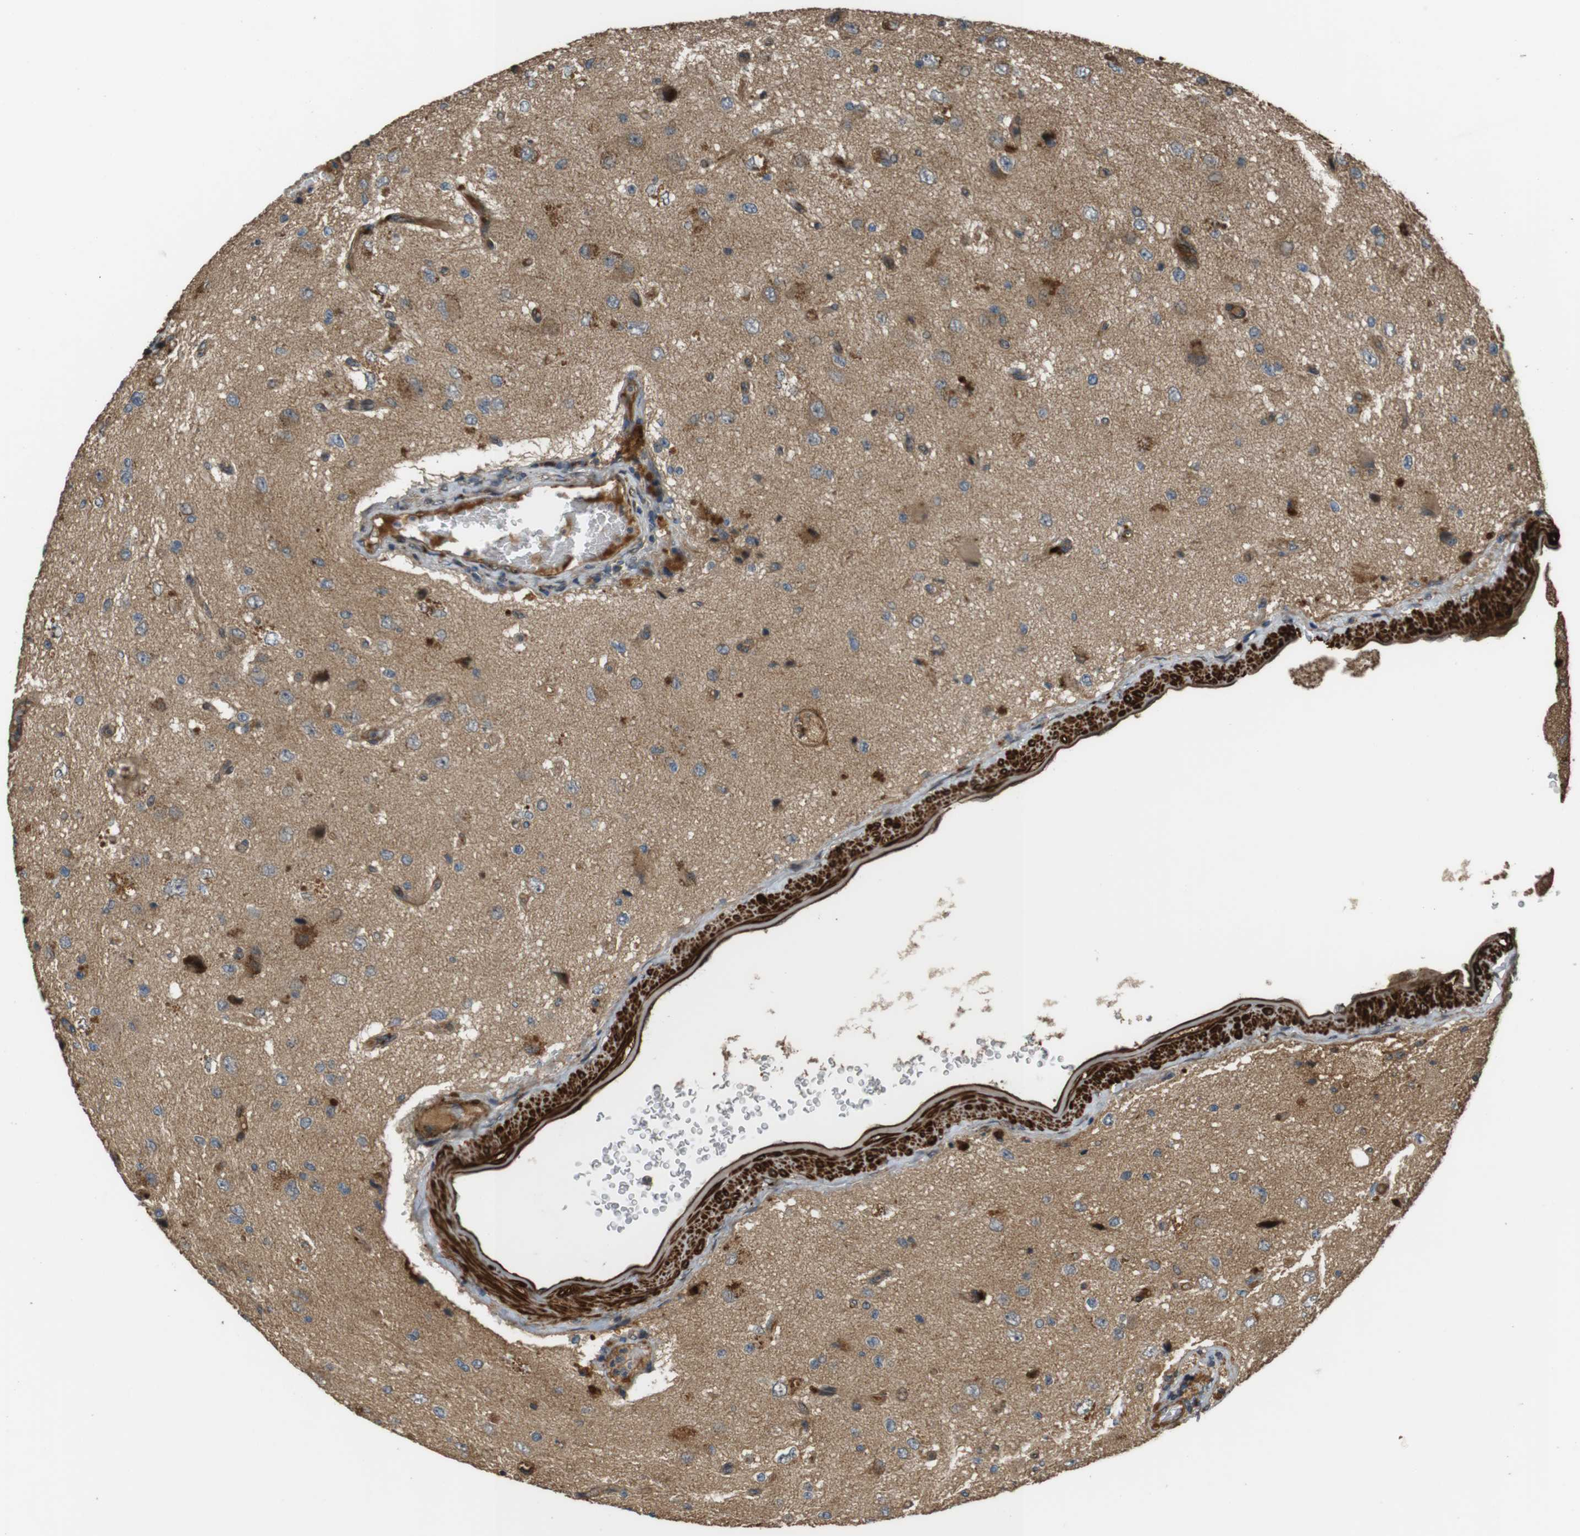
{"staining": {"intensity": "moderate", "quantity": "25%-75%", "location": "cytoplasmic/membranous"}, "tissue": "glioma", "cell_type": "Tumor cells", "image_type": "cancer", "snomed": [{"axis": "morphology", "description": "Glioma, malignant, High grade"}, {"axis": "topography", "description": "pancreas cauda"}], "caption": "Immunohistochemical staining of human high-grade glioma (malignant) displays medium levels of moderate cytoplasmic/membranous protein positivity in about 25%-75% of tumor cells.", "gene": "MSRB3", "patient": {"sex": "male", "age": 60}}